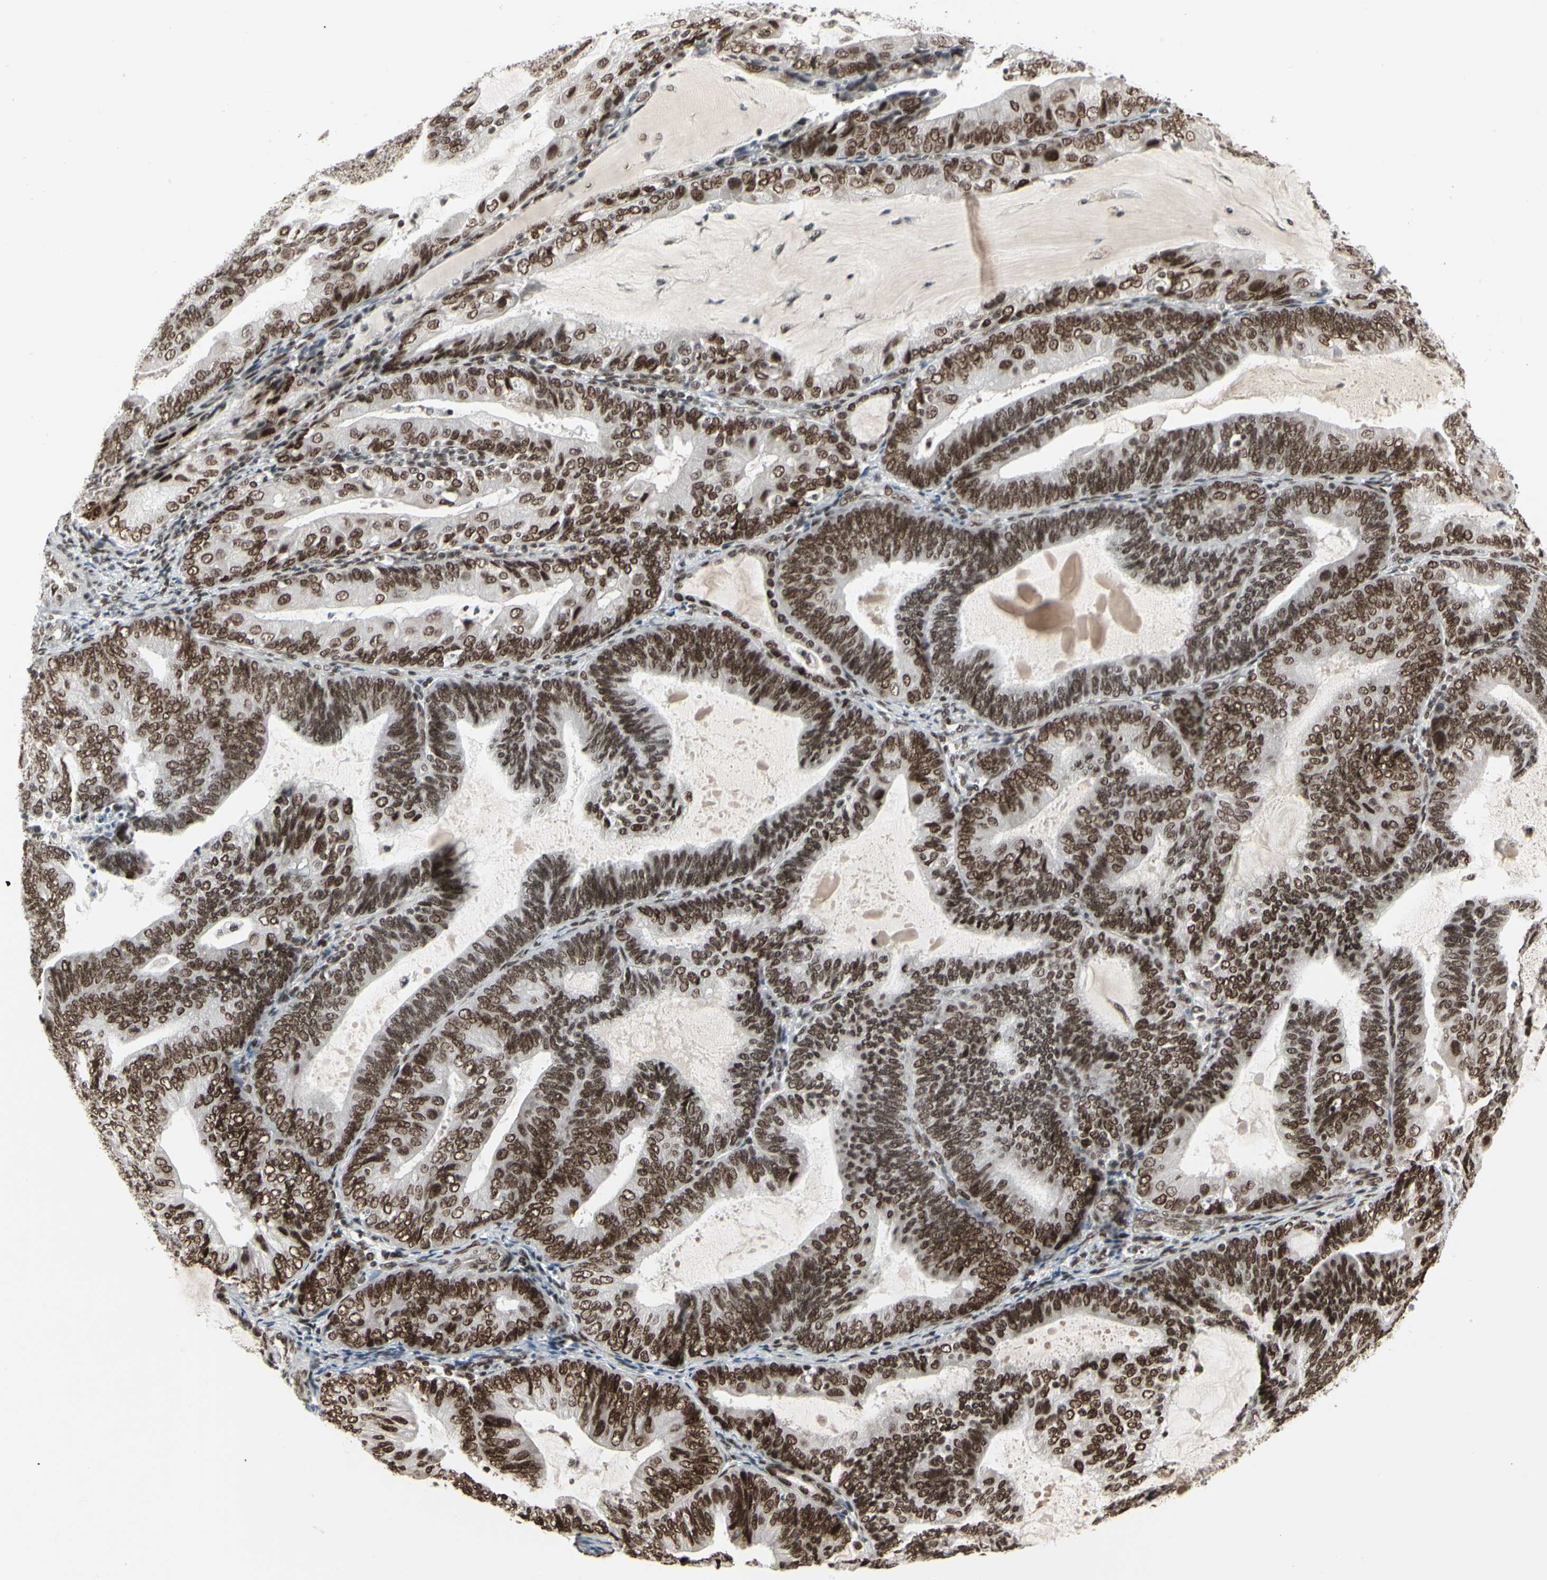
{"staining": {"intensity": "strong", "quantity": ">75%", "location": "nuclear"}, "tissue": "endometrial cancer", "cell_type": "Tumor cells", "image_type": "cancer", "snomed": [{"axis": "morphology", "description": "Adenocarcinoma, NOS"}, {"axis": "topography", "description": "Endometrium"}], "caption": "Endometrial cancer stained with a brown dye exhibits strong nuclear positive expression in approximately >75% of tumor cells.", "gene": "HMG20A", "patient": {"sex": "female", "age": 81}}